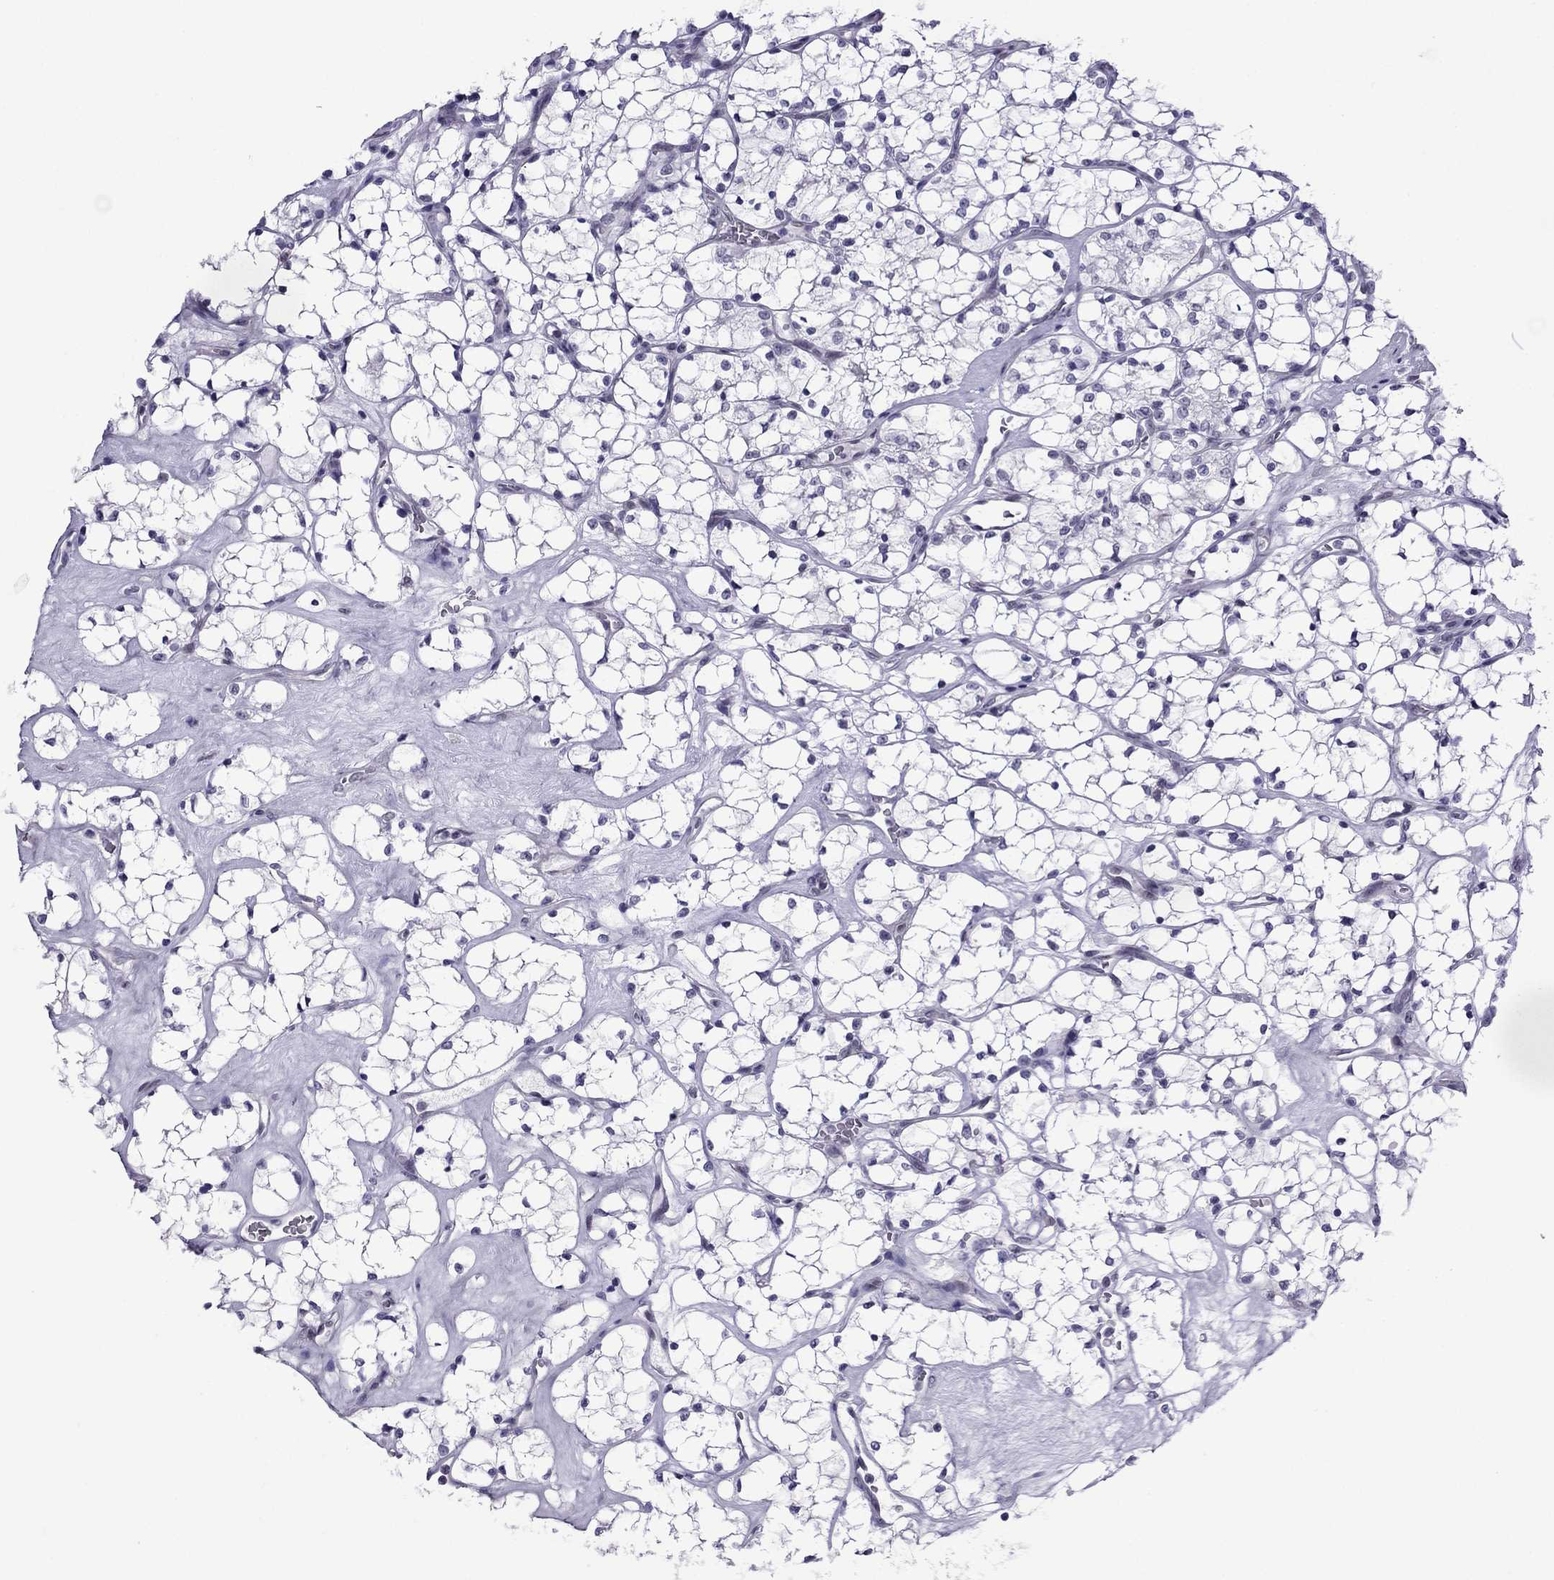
{"staining": {"intensity": "negative", "quantity": "none", "location": "none"}, "tissue": "renal cancer", "cell_type": "Tumor cells", "image_type": "cancer", "snomed": [{"axis": "morphology", "description": "Adenocarcinoma, NOS"}, {"axis": "topography", "description": "Kidney"}], "caption": "An image of renal adenocarcinoma stained for a protein reveals no brown staining in tumor cells.", "gene": "ZNF646", "patient": {"sex": "female", "age": 69}}